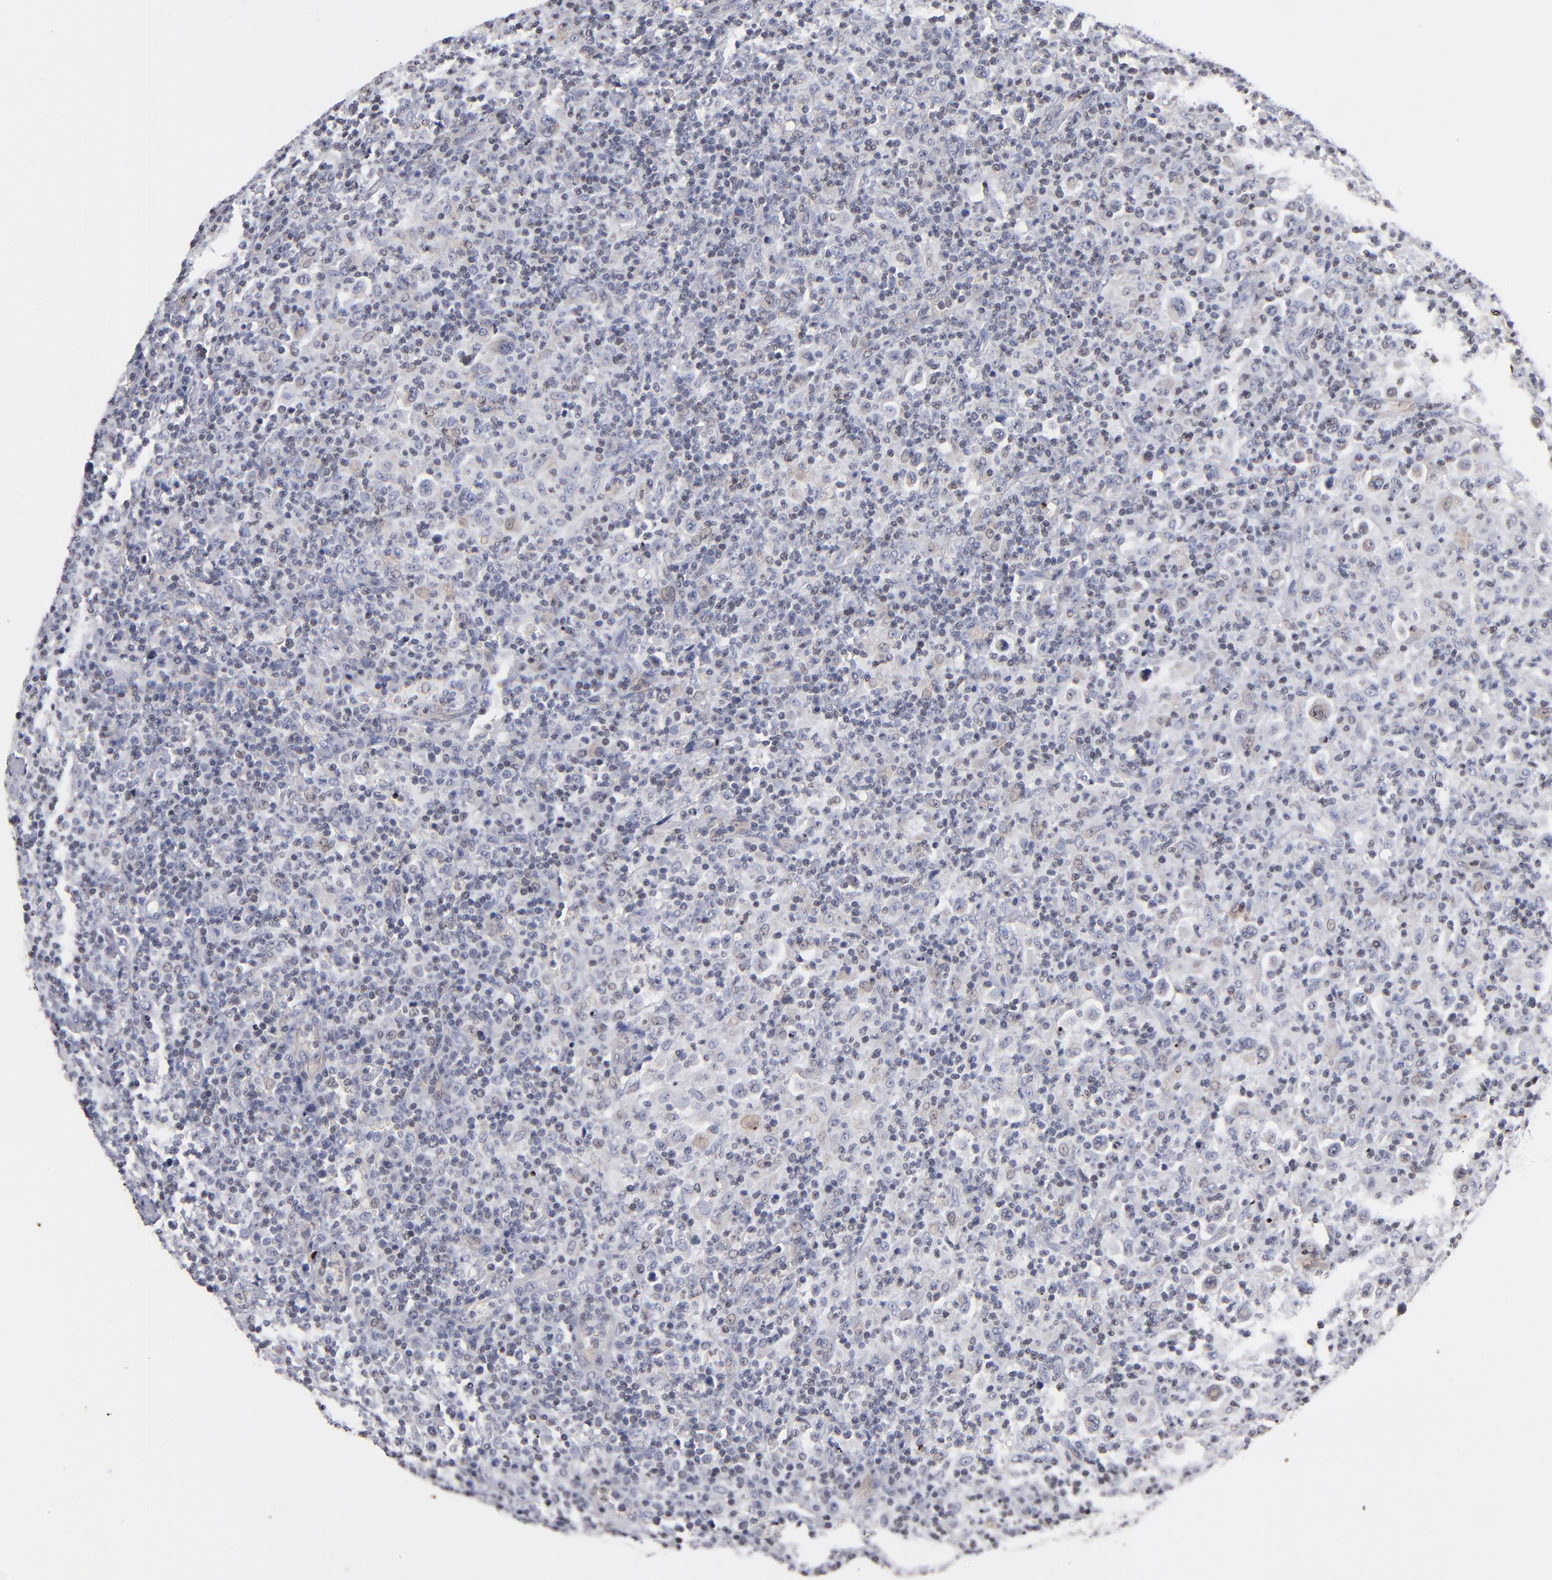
{"staining": {"intensity": "weak", "quantity": "25%-75%", "location": "nuclear"}, "tissue": "lymphoma", "cell_type": "Tumor cells", "image_type": "cancer", "snomed": [{"axis": "morphology", "description": "Hodgkin's disease, NOS"}, {"axis": "topography", "description": "Lymph node"}], "caption": "Lymphoma was stained to show a protein in brown. There is low levels of weak nuclear staining in approximately 25%-75% of tumor cells.", "gene": "ODF2", "patient": {"sex": "male", "age": 65}}